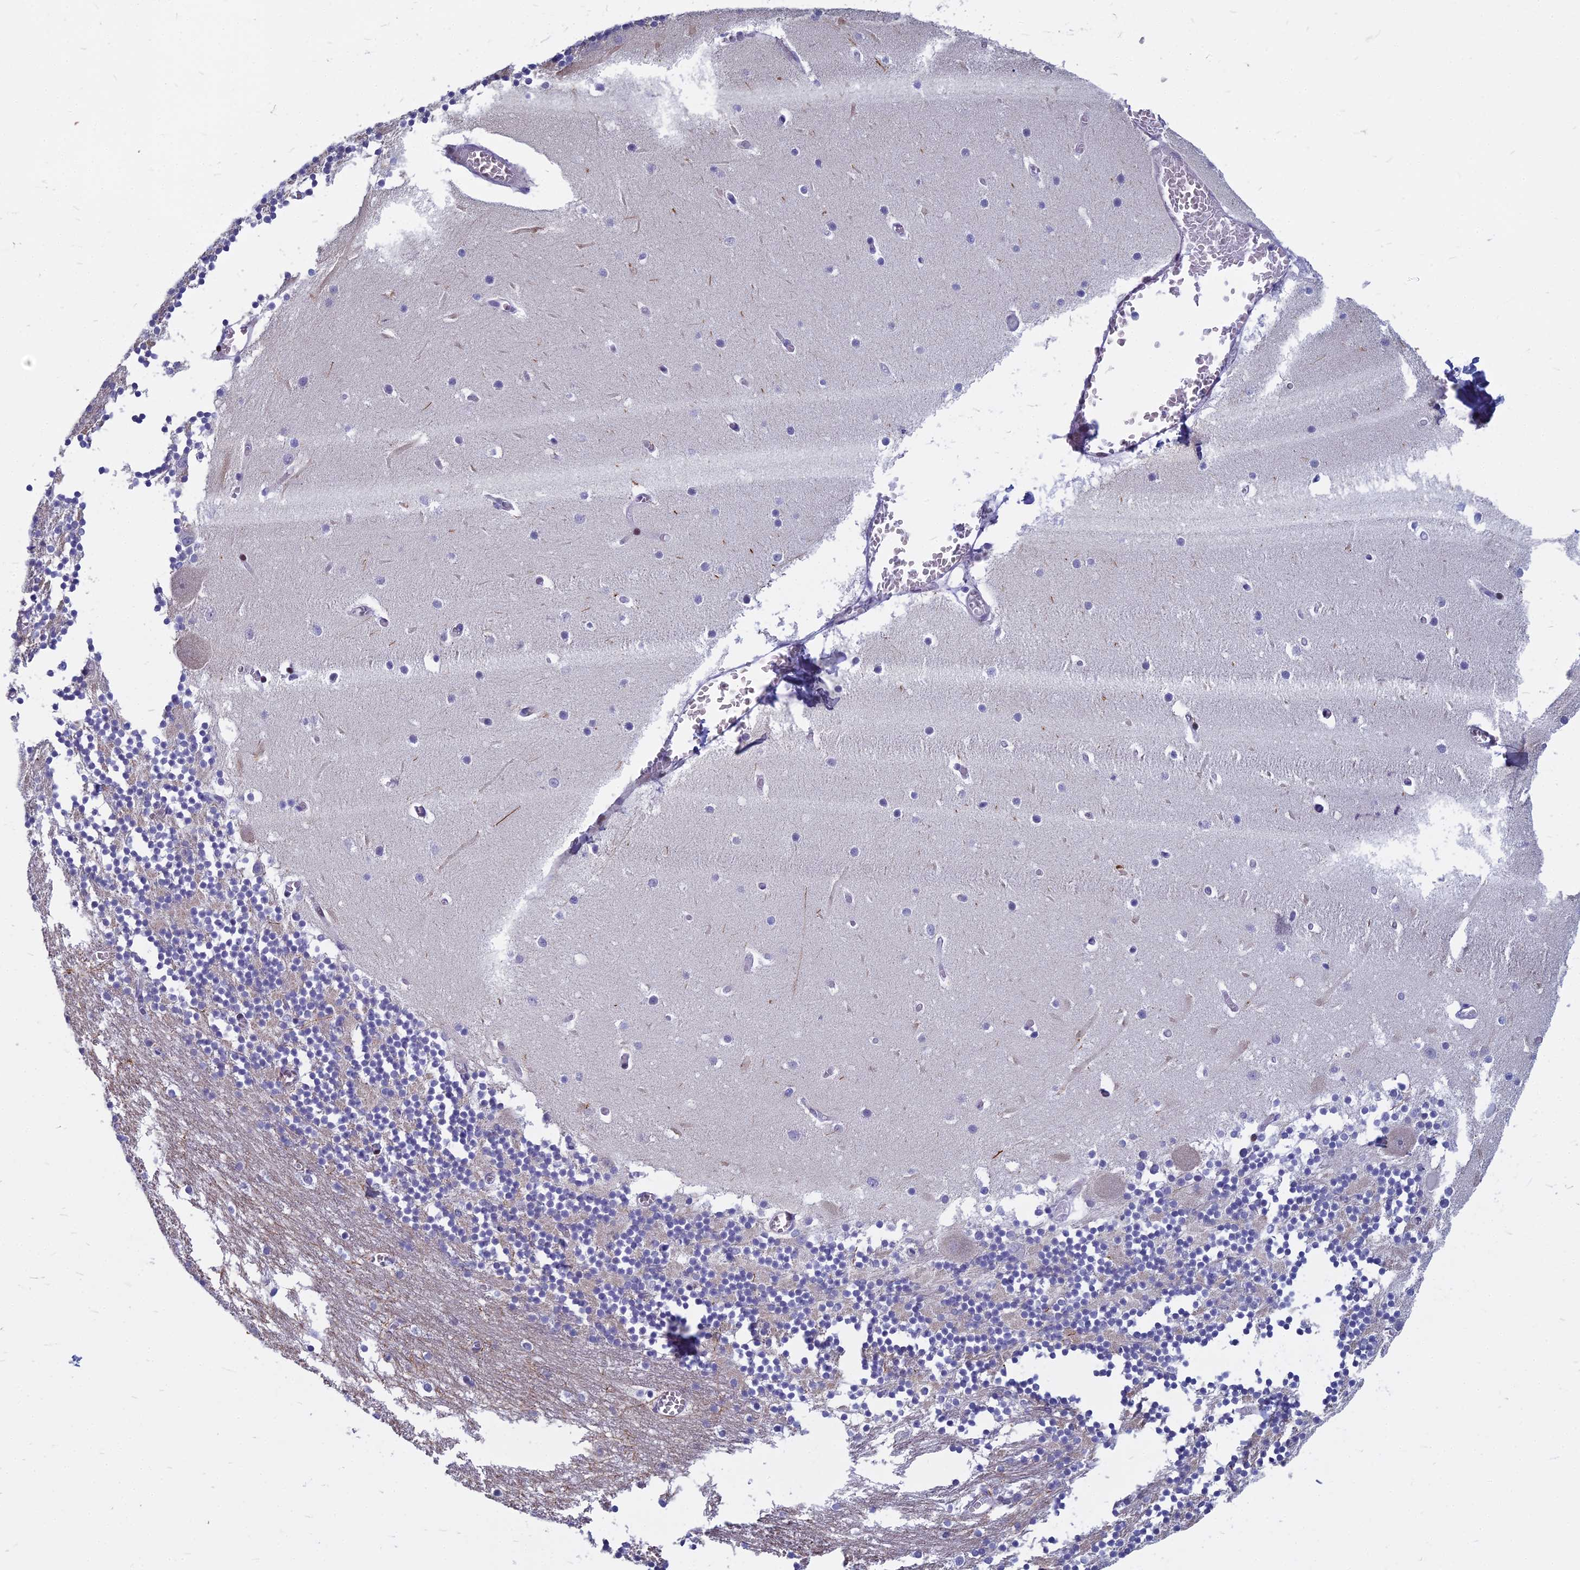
{"staining": {"intensity": "weak", "quantity": "<25%", "location": "cytoplasmic/membranous"}, "tissue": "cerebellum", "cell_type": "Cells in granular layer", "image_type": "normal", "snomed": [{"axis": "morphology", "description": "Normal tissue, NOS"}, {"axis": "topography", "description": "Cerebellum"}], "caption": "Protein analysis of normal cerebellum exhibits no significant positivity in cells in granular layer. (IHC, brightfield microscopy, high magnification).", "gene": "MYBPC2", "patient": {"sex": "female", "age": 28}}